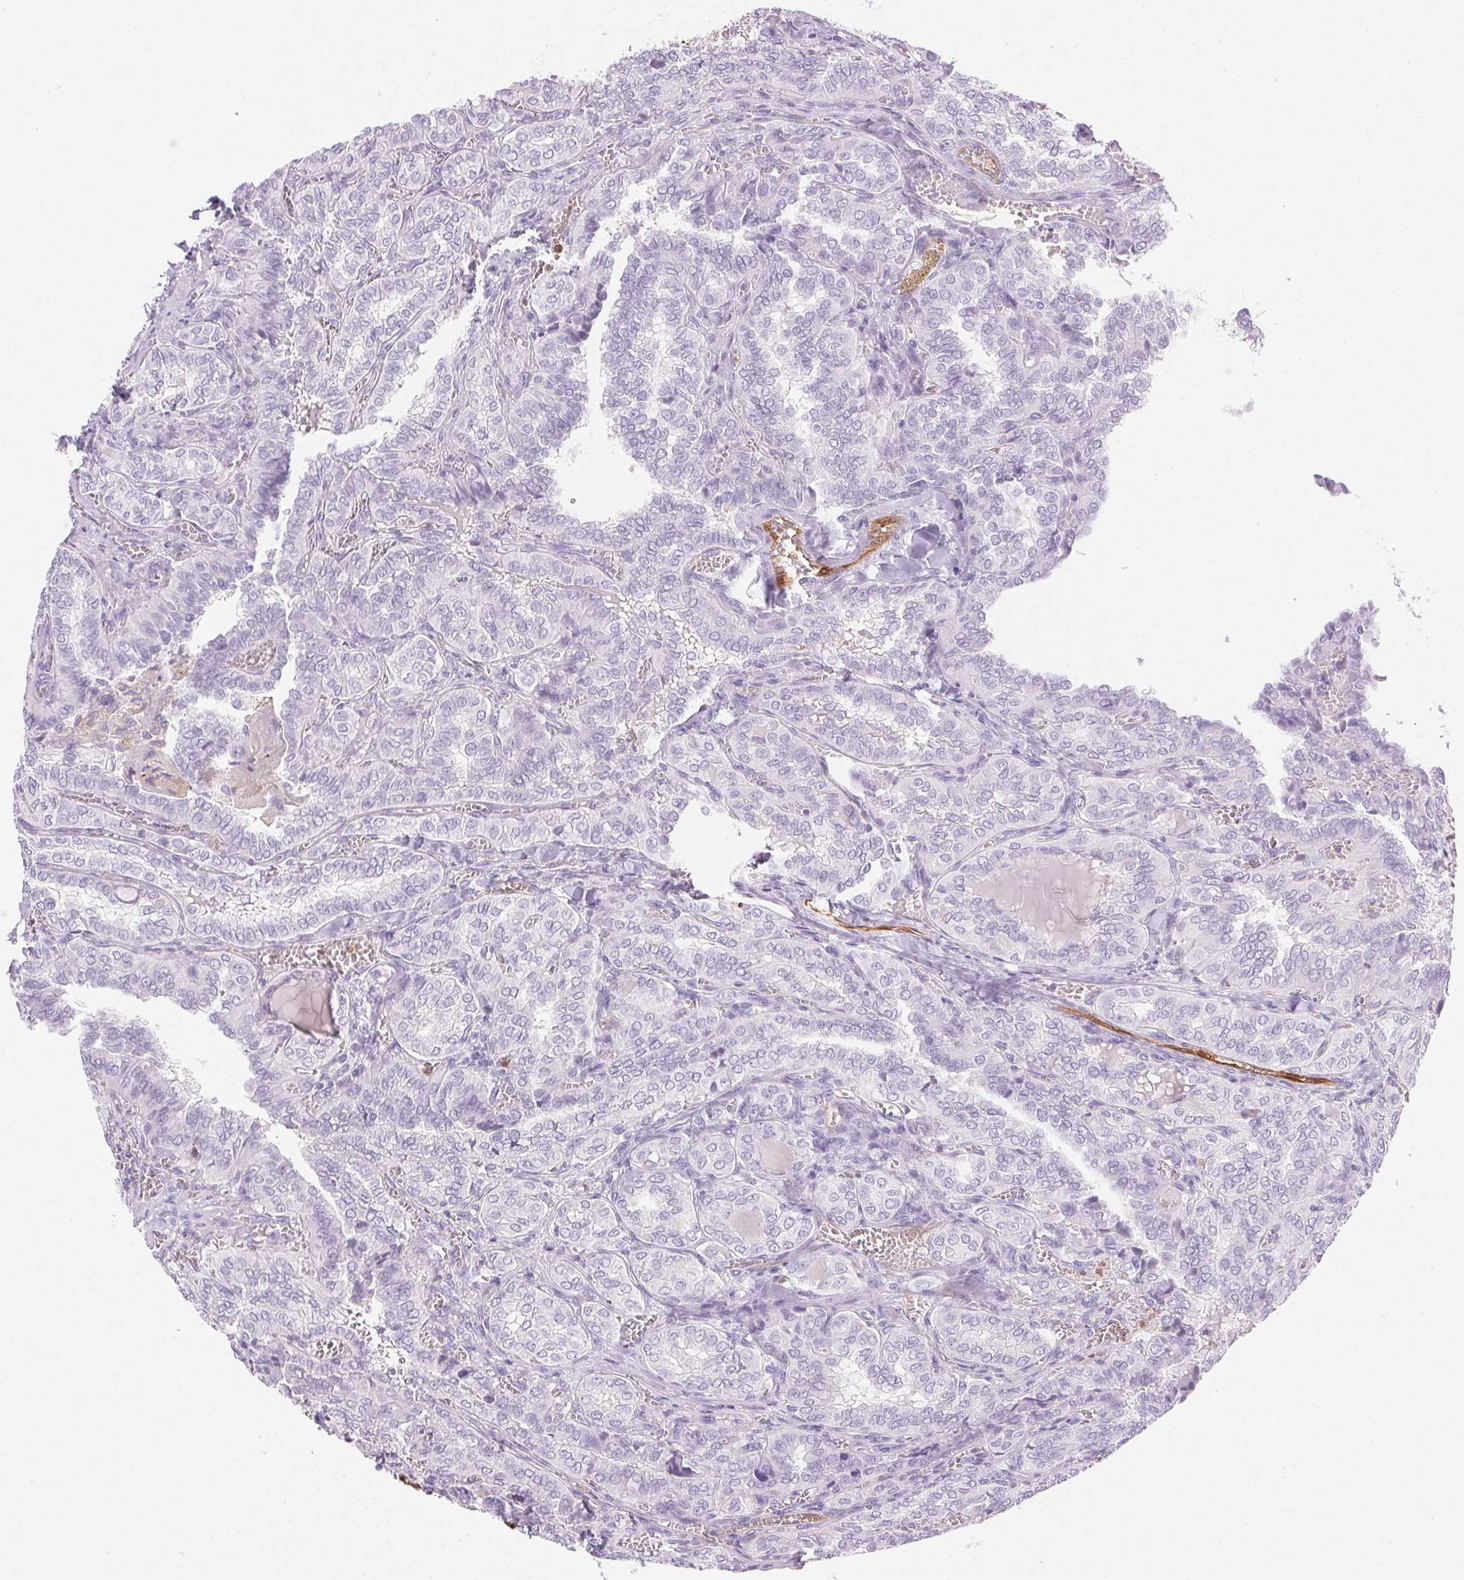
{"staining": {"intensity": "negative", "quantity": "none", "location": "none"}, "tissue": "thyroid cancer", "cell_type": "Tumor cells", "image_type": "cancer", "snomed": [{"axis": "morphology", "description": "Papillary adenocarcinoma, NOS"}, {"axis": "topography", "description": "Thyroid gland"}], "caption": "Micrograph shows no protein staining in tumor cells of papillary adenocarcinoma (thyroid) tissue. (Brightfield microscopy of DAB immunohistochemistry at high magnification).", "gene": "TMEM45A", "patient": {"sex": "female", "age": 41}}